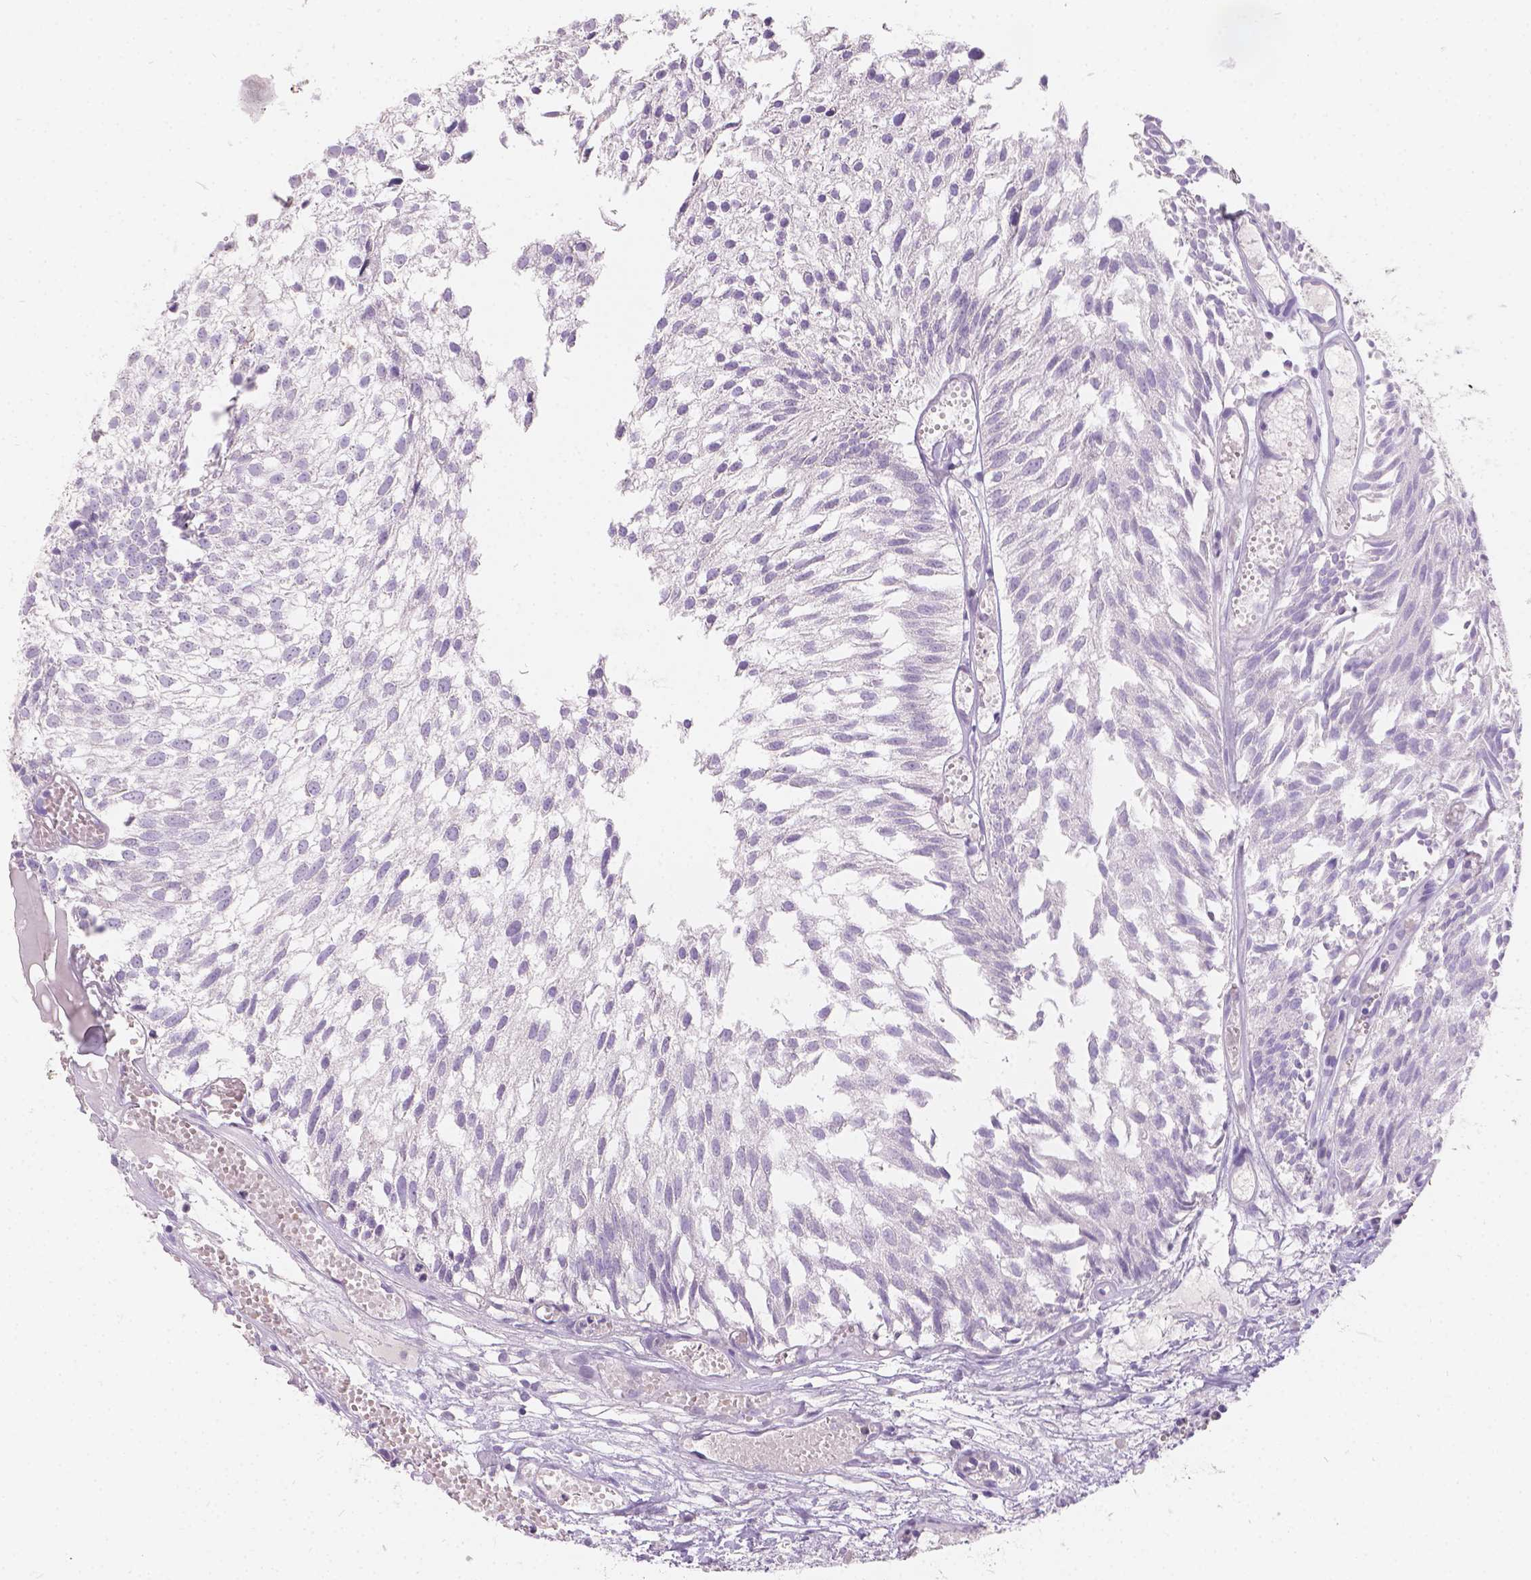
{"staining": {"intensity": "negative", "quantity": "none", "location": "none"}, "tissue": "urothelial cancer", "cell_type": "Tumor cells", "image_type": "cancer", "snomed": [{"axis": "morphology", "description": "Urothelial carcinoma, Low grade"}, {"axis": "topography", "description": "Urinary bladder"}], "caption": "IHC micrograph of neoplastic tissue: human urothelial cancer stained with DAB demonstrates no significant protein expression in tumor cells.", "gene": "HTN3", "patient": {"sex": "male", "age": 79}}